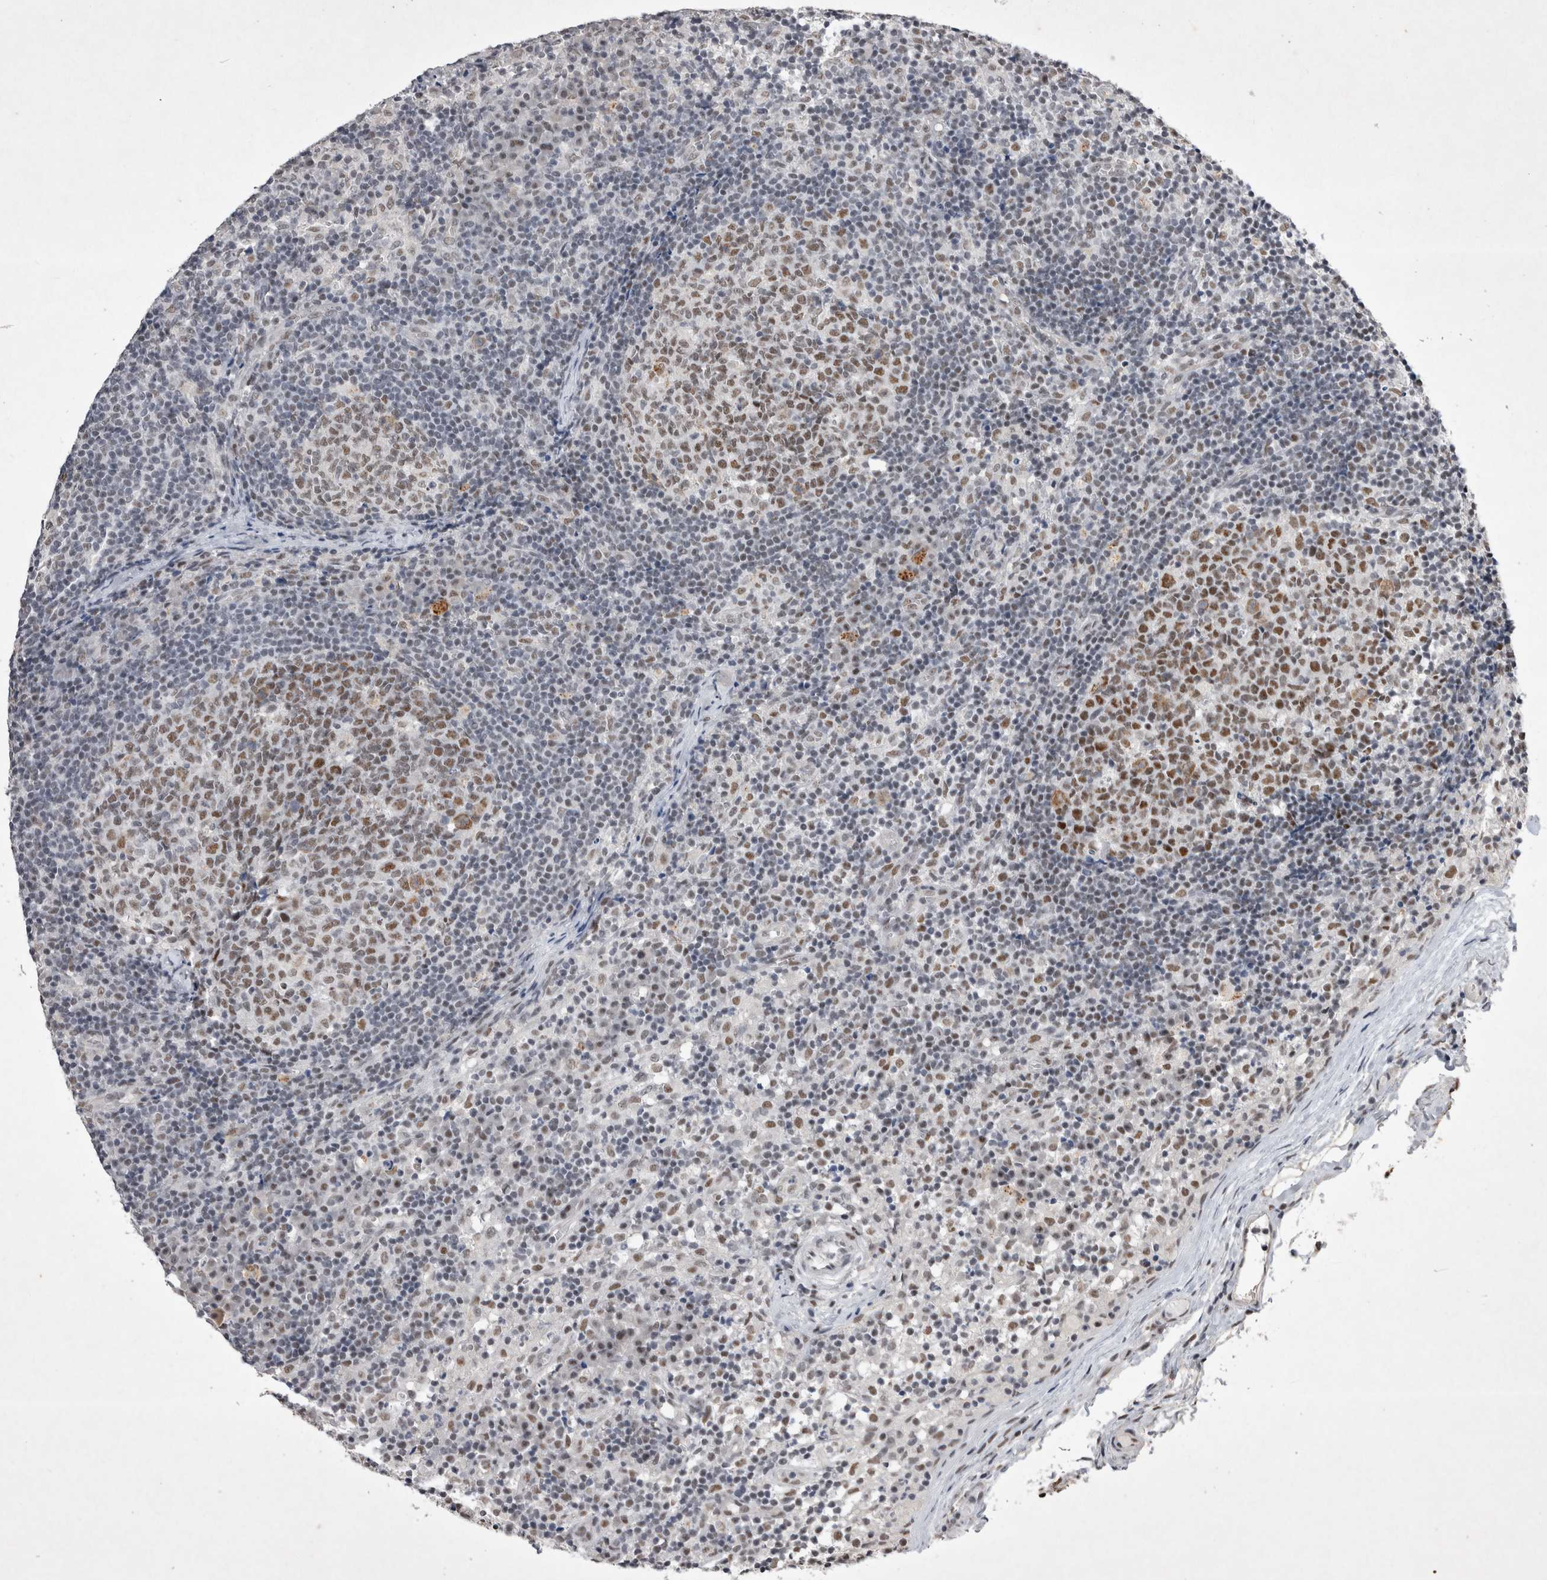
{"staining": {"intensity": "moderate", "quantity": ">75%", "location": "nuclear"}, "tissue": "lymph node", "cell_type": "Germinal center cells", "image_type": "normal", "snomed": [{"axis": "morphology", "description": "Normal tissue, NOS"}, {"axis": "morphology", "description": "Inflammation, NOS"}, {"axis": "topography", "description": "Lymph node"}], "caption": "Moderate nuclear staining for a protein is present in about >75% of germinal center cells of normal lymph node using immunohistochemistry.", "gene": "RBM6", "patient": {"sex": "male", "age": 55}}